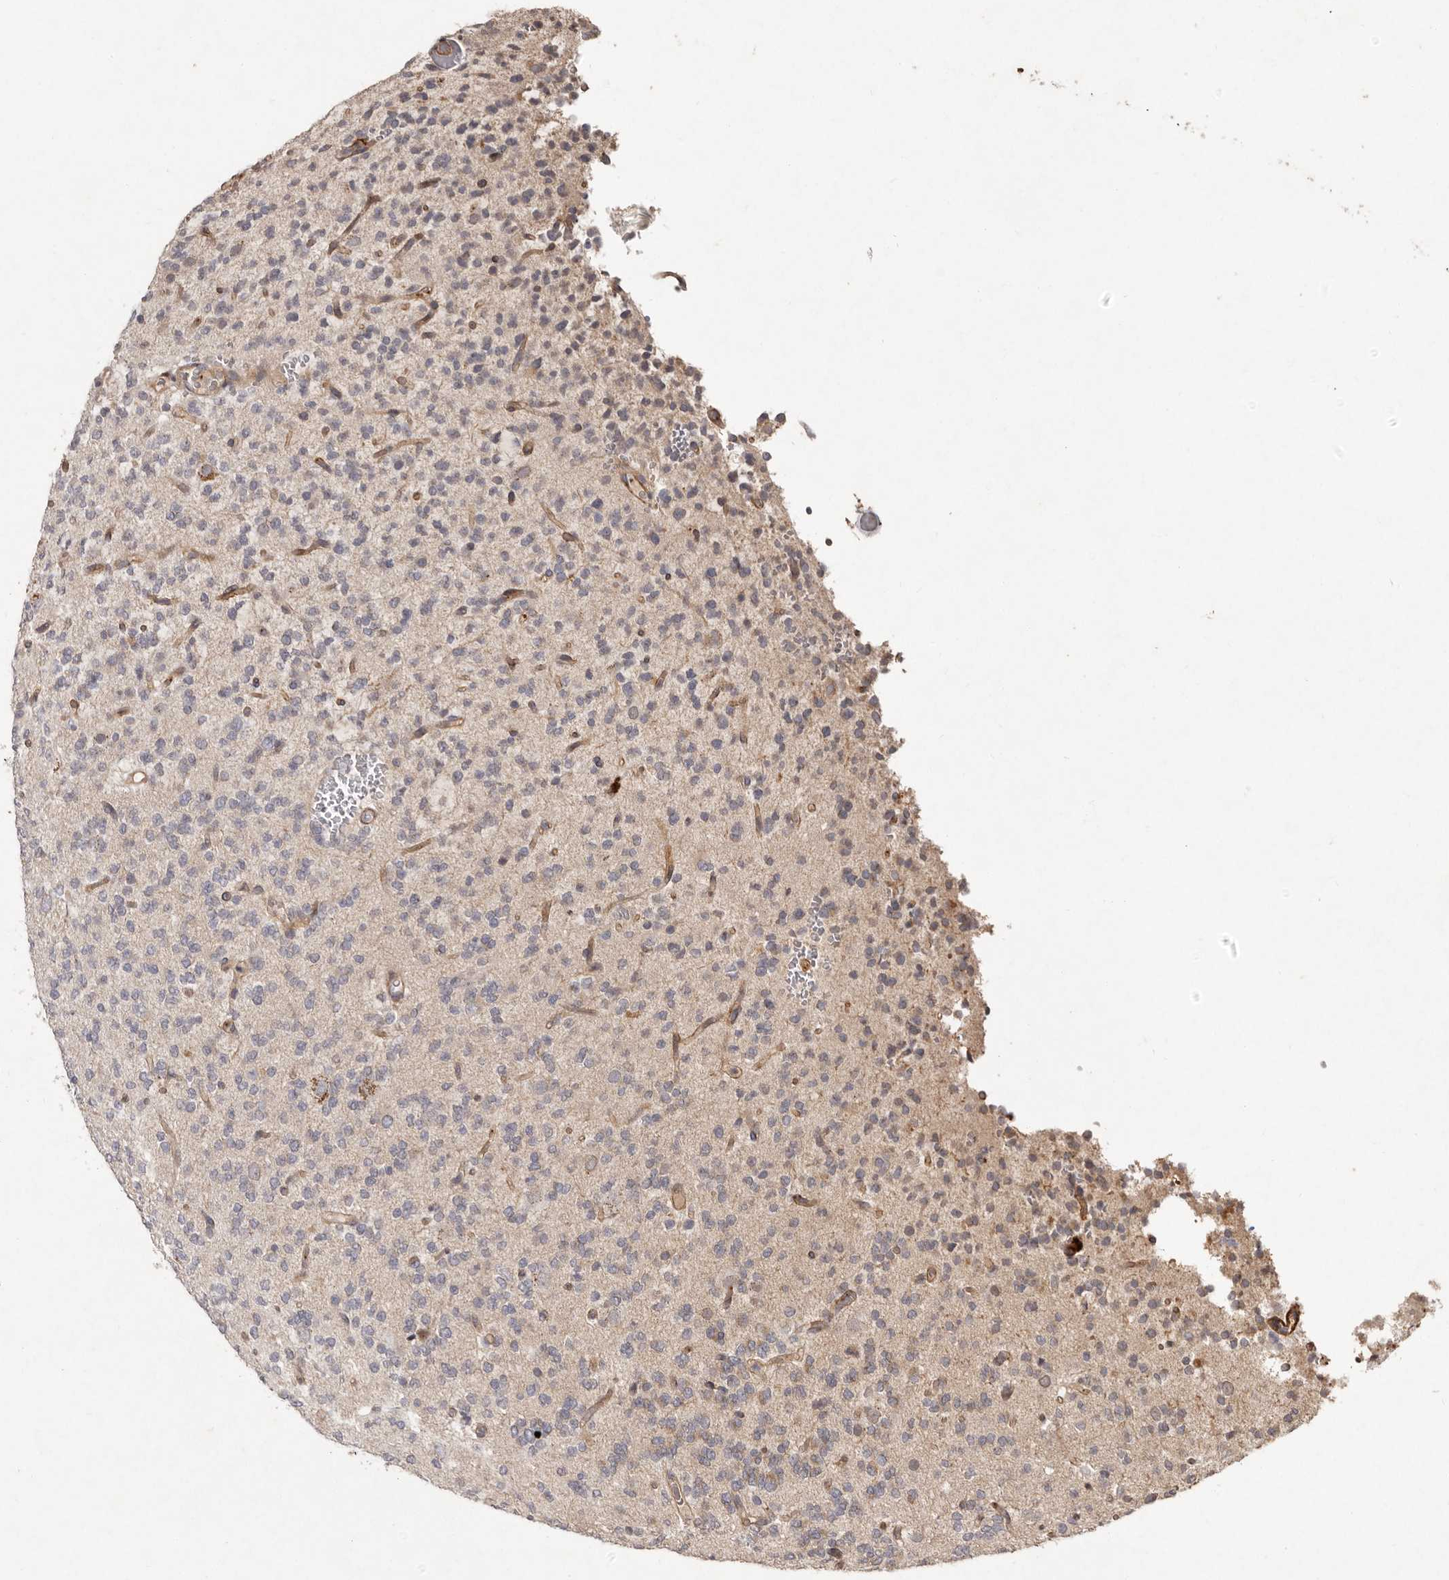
{"staining": {"intensity": "weak", "quantity": "<25%", "location": "cytoplasmic/membranous"}, "tissue": "glioma", "cell_type": "Tumor cells", "image_type": "cancer", "snomed": [{"axis": "morphology", "description": "Glioma, malignant, Low grade"}, {"axis": "topography", "description": "Brain"}], "caption": "Malignant glioma (low-grade) stained for a protein using immunohistochemistry (IHC) displays no positivity tumor cells.", "gene": "SEMA3A", "patient": {"sex": "male", "age": 38}}